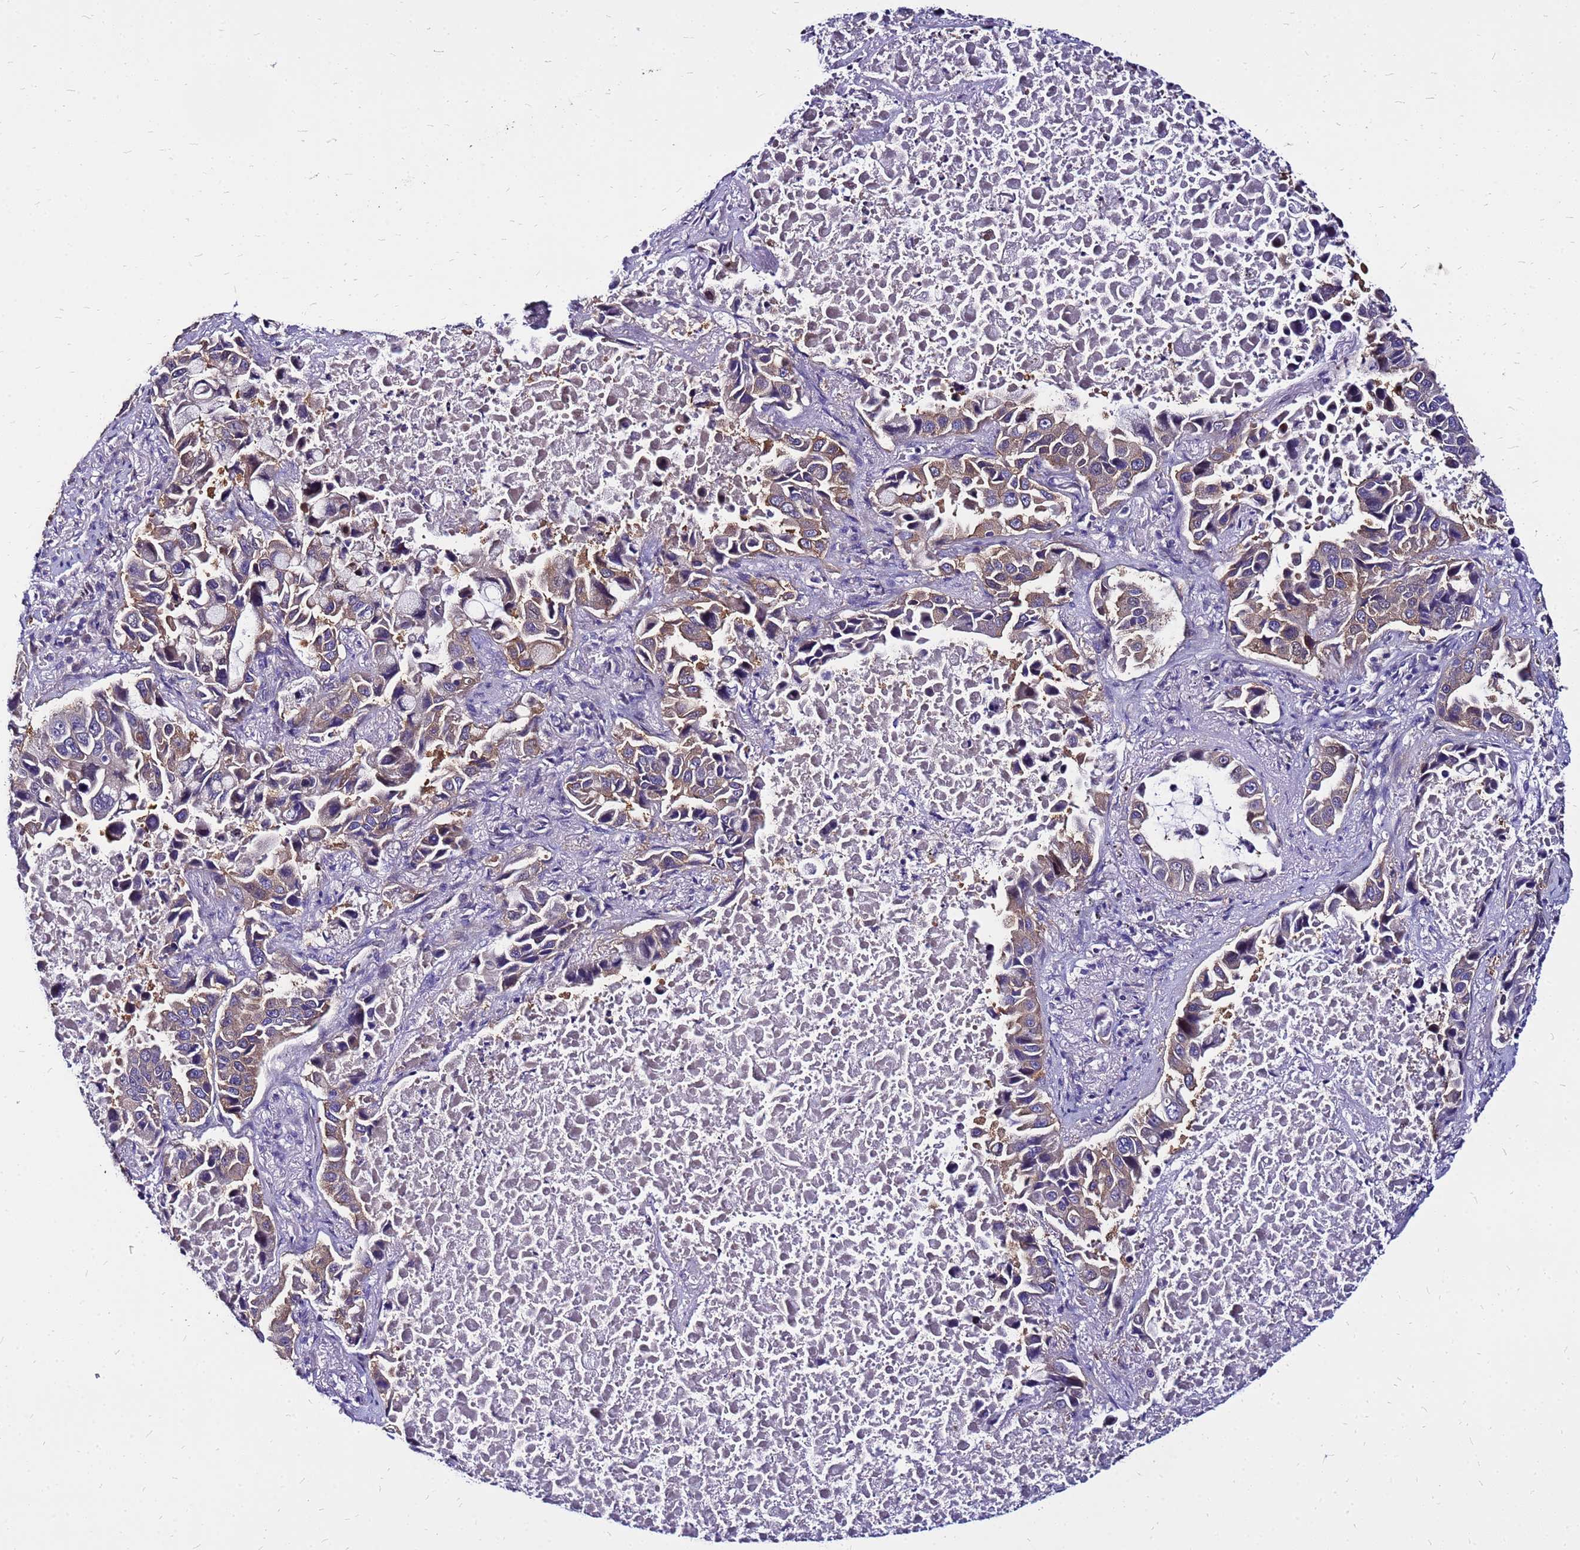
{"staining": {"intensity": "weak", "quantity": "25%-75%", "location": "cytoplasmic/membranous"}, "tissue": "lung cancer", "cell_type": "Tumor cells", "image_type": "cancer", "snomed": [{"axis": "morphology", "description": "Adenocarcinoma, NOS"}, {"axis": "topography", "description": "Lung"}], "caption": "About 25%-75% of tumor cells in human lung cancer (adenocarcinoma) exhibit weak cytoplasmic/membranous protein staining as visualized by brown immunohistochemical staining.", "gene": "ARHGEF5", "patient": {"sex": "male", "age": 64}}